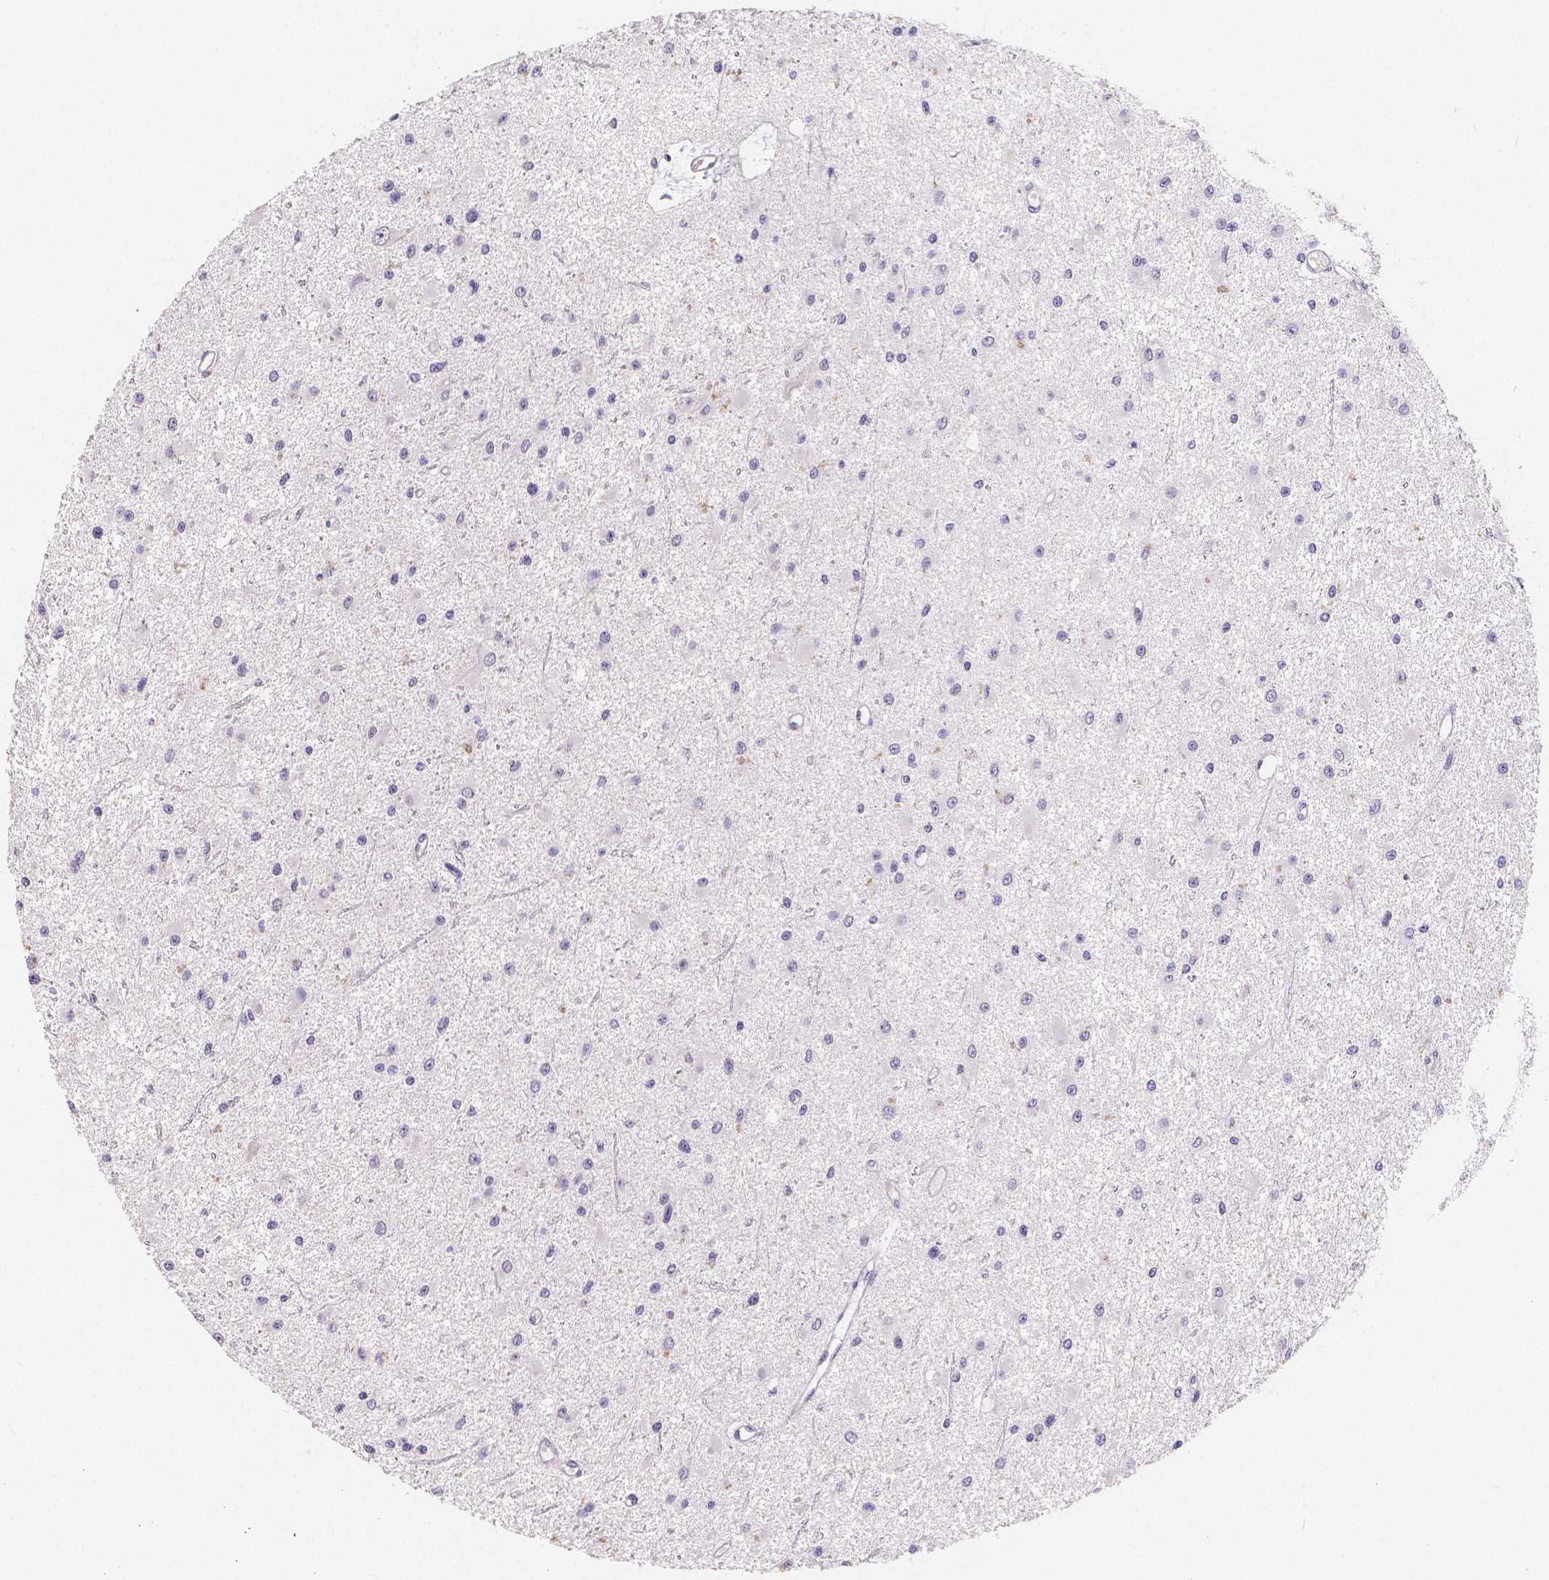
{"staining": {"intensity": "negative", "quantity": "none", "location": "none"}, "tissue": "glioma", "cell_type": "Tumor cells", "image_type": "cancer", "snomed": [{"axis": "morphology", "description": "Glioma, malignant, High grade"}, {"axis": "topography", "description": "Brain"}], "caption": "This is an immunohistochemistry image of human glioma. There is no positivity in tumor cells.", "gene": "ACP5", "patient": {"sex": "male", "age": 54}}